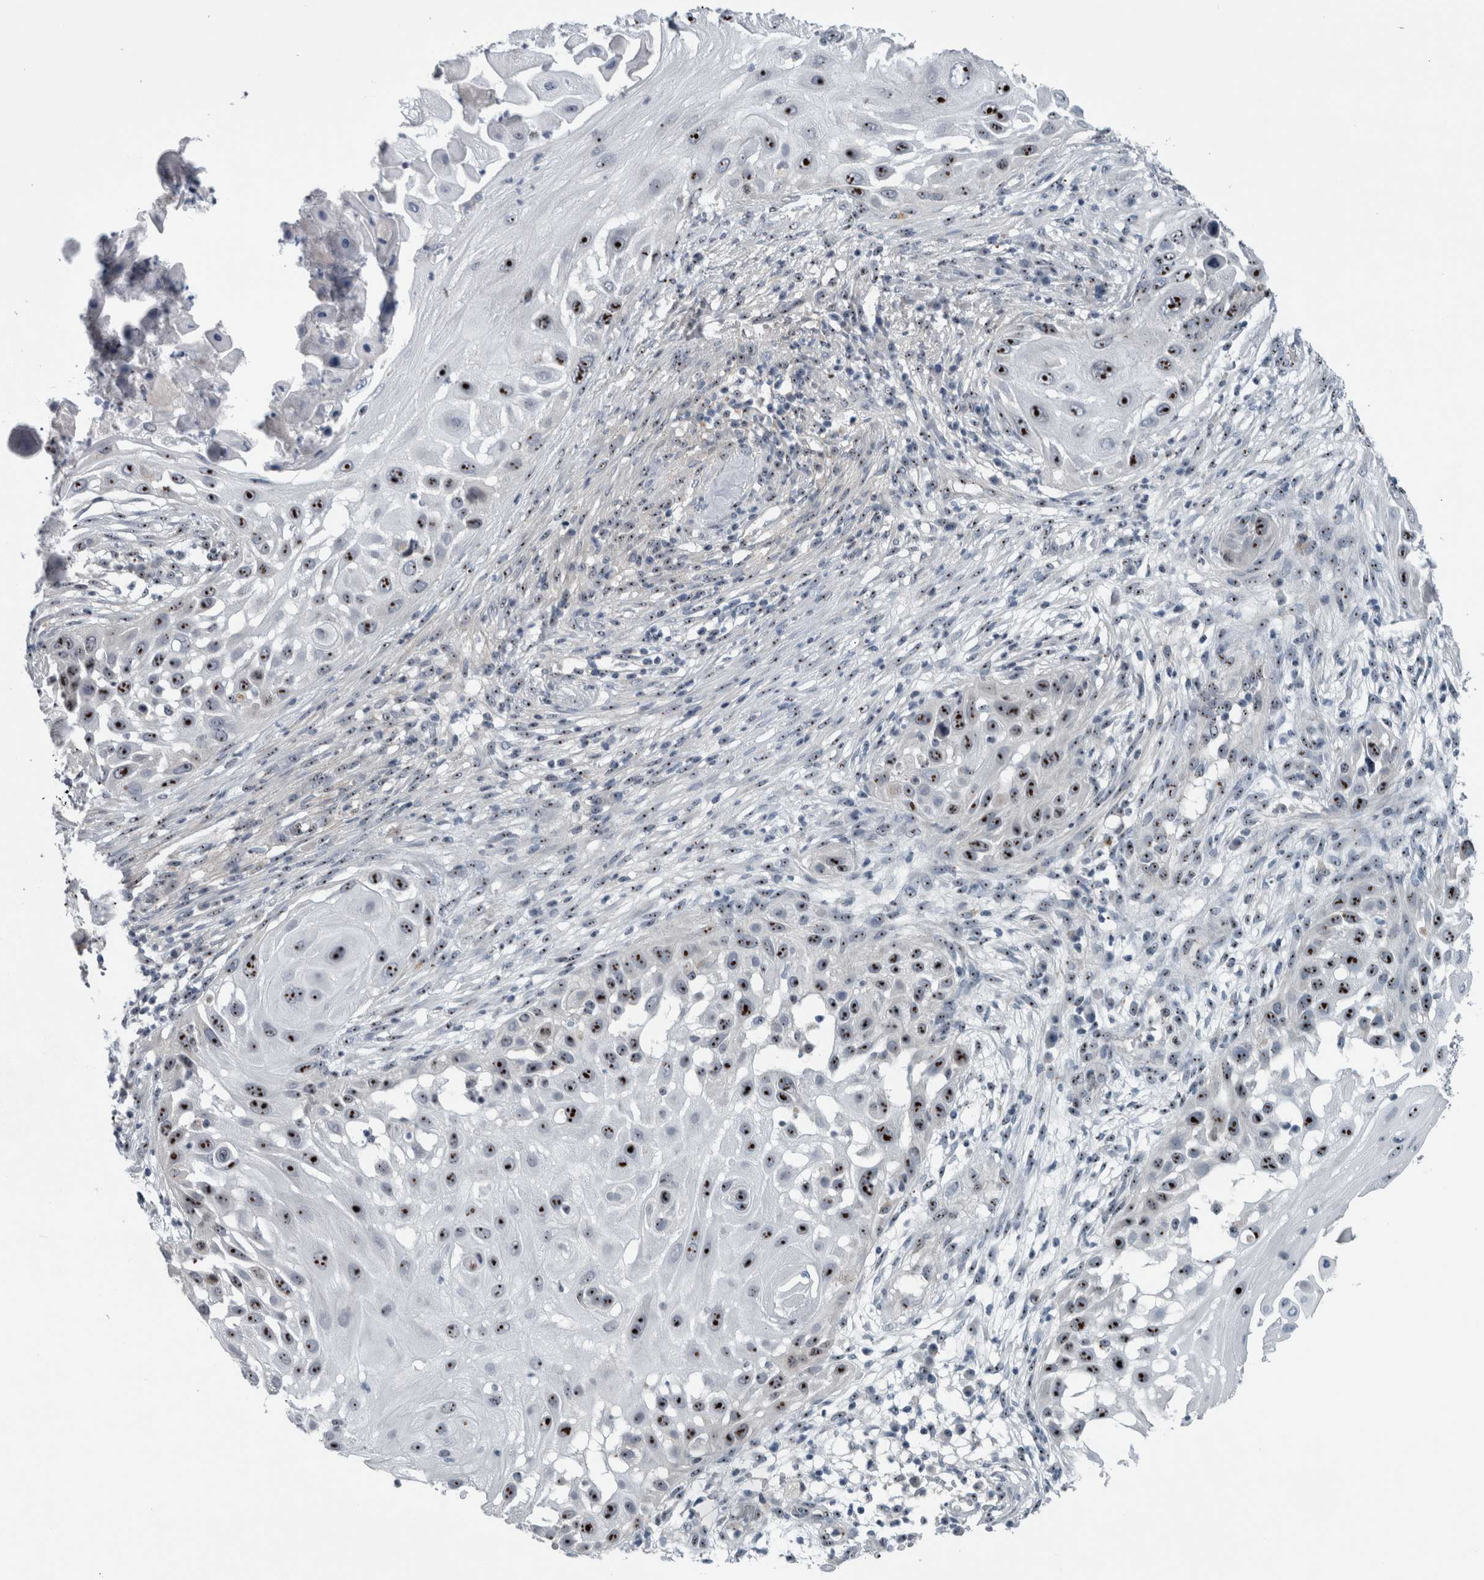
{"staining": {"intensity": "strong", "quantity": ">75%", "location": "nuclear"}, "tissue": "skin cancer", "cell_type": "Tumor cells", "image_type": "cancer", "snomed": [{"axis": "morphology", "description": "Squamous cell carcinoma, NOS"}, {"axis": "topography", "description": "Skin"}], "caption": "Protein expression analysis of skin cancer demonstrates strong nuclear expression in about >75% of tumor cells. The protein of interest is stained brown, and the nuclei are stained in blue (DAB (3,3'-diaminobenzidine) IHC with brightfield microscopy, high magnification).", "gene": "UTP6", "patient": {"sex": "female", "age": 44}}